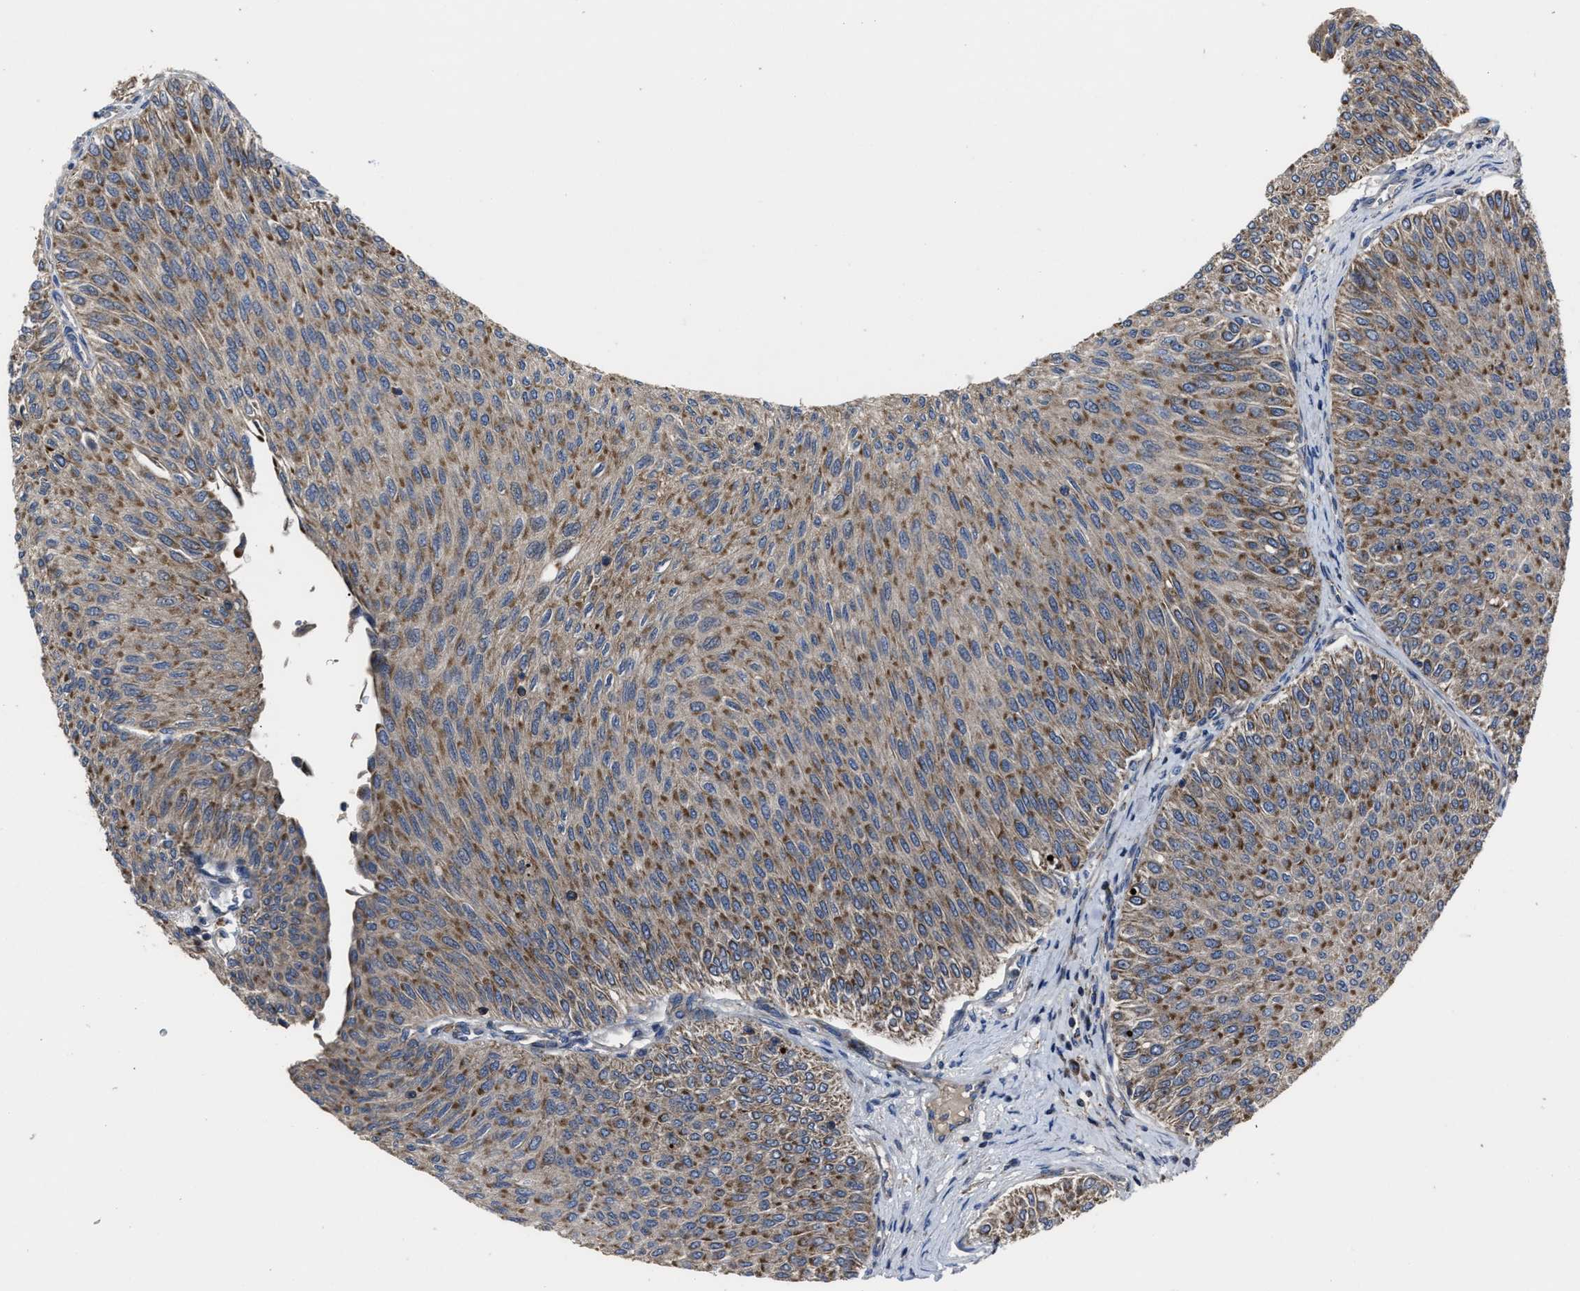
{"staining": {"intensity": "moderate", "quantity": ">75%", "location": "cytoplasmic/membranous"}, "tissue": "urothelial cancer", "cell_type": "Tumor cells", "image_type": "cancer", "snomed": [{"axis": "morphology", "description": "Urothelial carcinoma, Low grade"}, {"axis": "topography", "description": "Urinary bladder"}], "caption": "An immunohistochemistry micrograph of tumor tissue is shown. Protein staining in brown shows moderate cytoplasmic/membranous positivity in urothelial cancer within tumor cells. (DAB IHC, brown staining for protein, blue staining for nuclei).", "gene": "PASK", "patient": {"sex": "male", "age": 78}}